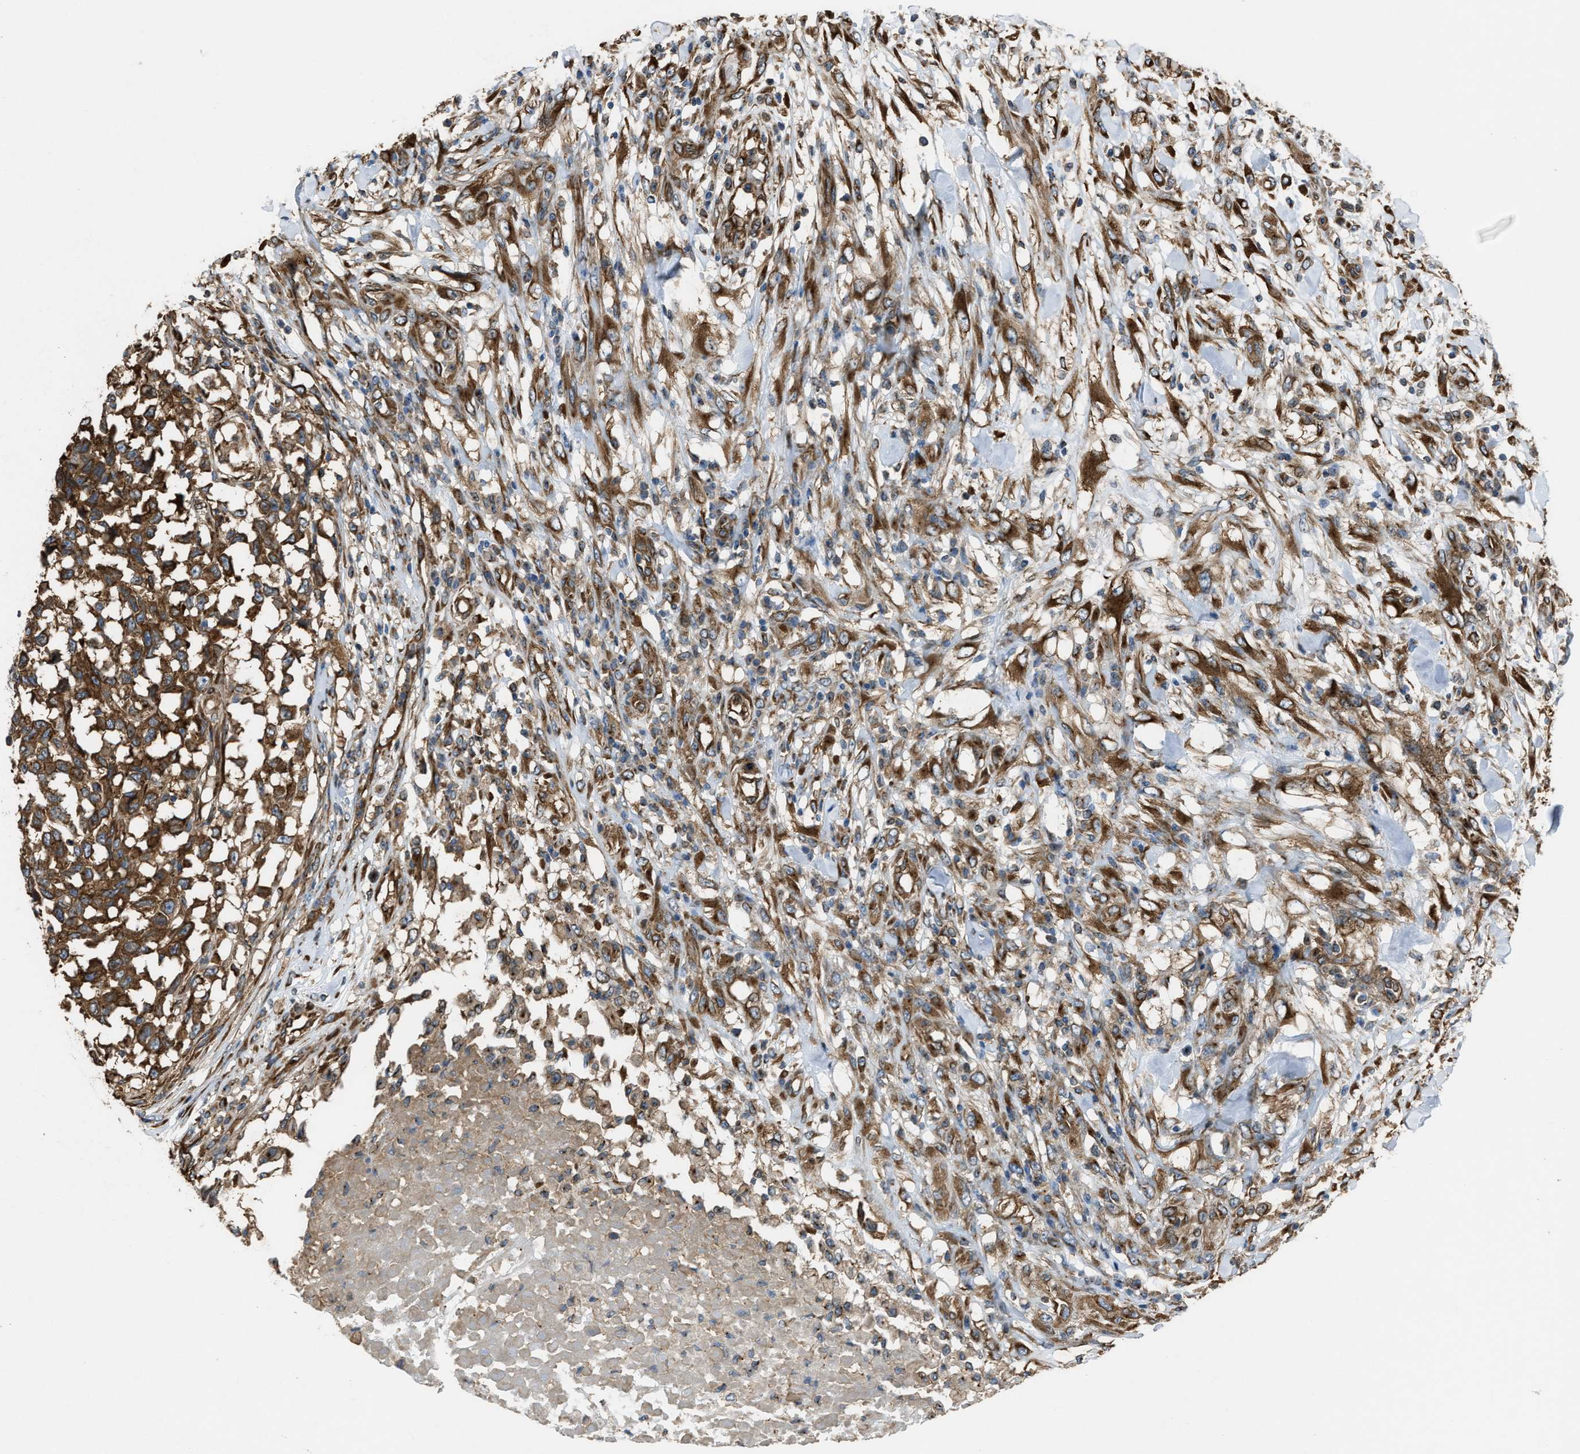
{"staining": {"intensity": "strong", "quantity": ">75%", "location": "cytoplasmic/membranous"}, "tissue": "testis cancer", "cell_type": "Tumor cells", "image_type": "cancer", "snomed": [{"axis": "morphology", "description": "Seminoma, NOS"}, {"axis": "topography", "description": "Testis"}], "caption": "Immunohistochemical staining of human seminoma (testis) reveals strong cytoplasmic/membranous protein expression in about >75% of tumor cells.", "gene": "TRPC1", "patient": {"sex": "male", "age": 59}}